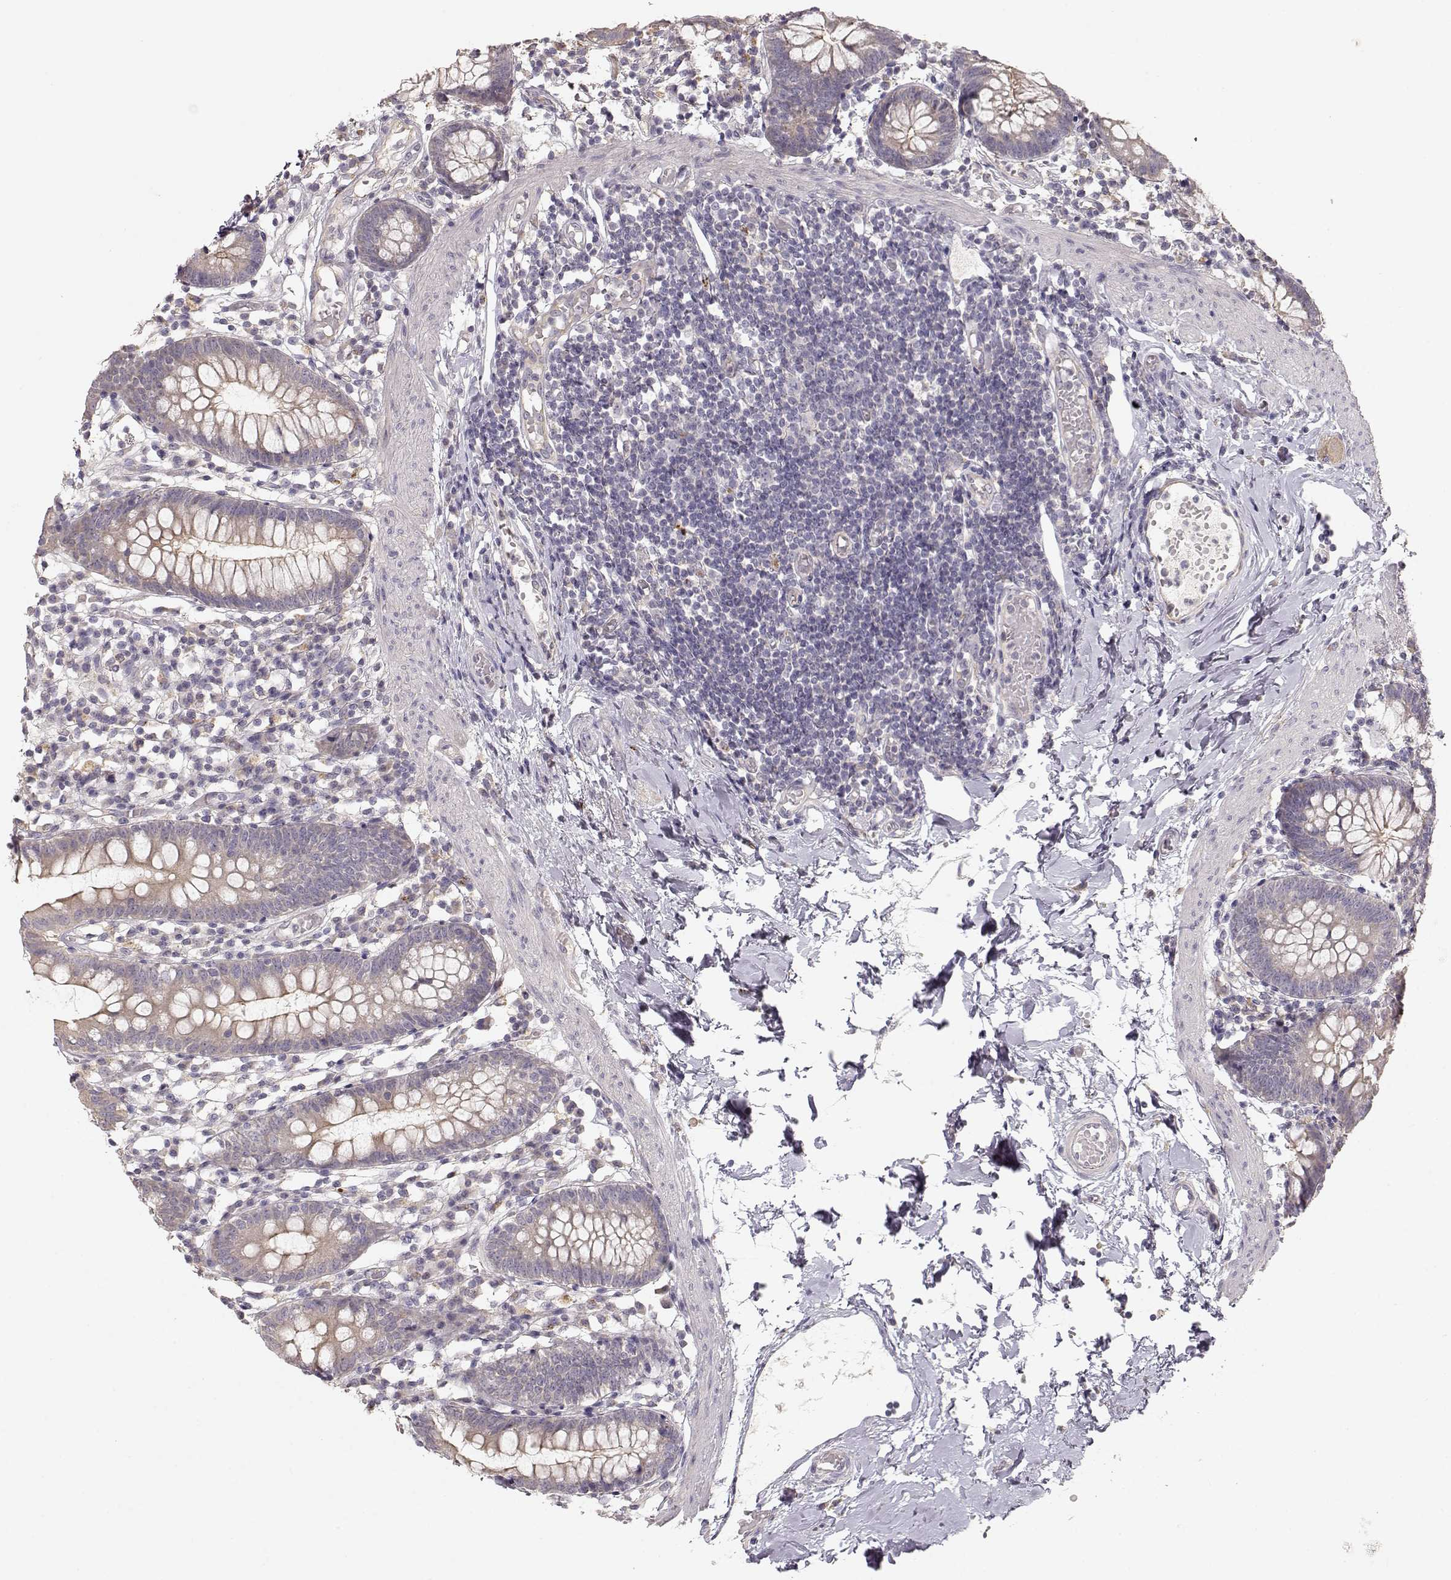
{"staining": {"intensity": "strong", "quantity": "25%-75%", "location": "cytoplasmic/membranous"}, "tissue": "small intestine", "cell_type": "Glandular cells", "image_type": "normal", "snomed": [{"axis": "morphology", "description": "Normal tissue, NOS"}, {"axis": "topography", "description": "Small intestine"}], "caption": "This is a photomicrograph of IHC staining of unremarkable small intestine, which shows strong positivity in the cytoplasmic/membranous of glandular cells.", "gene": "ARHGAP8", "patient": {"sex": "female", "age": 90}}